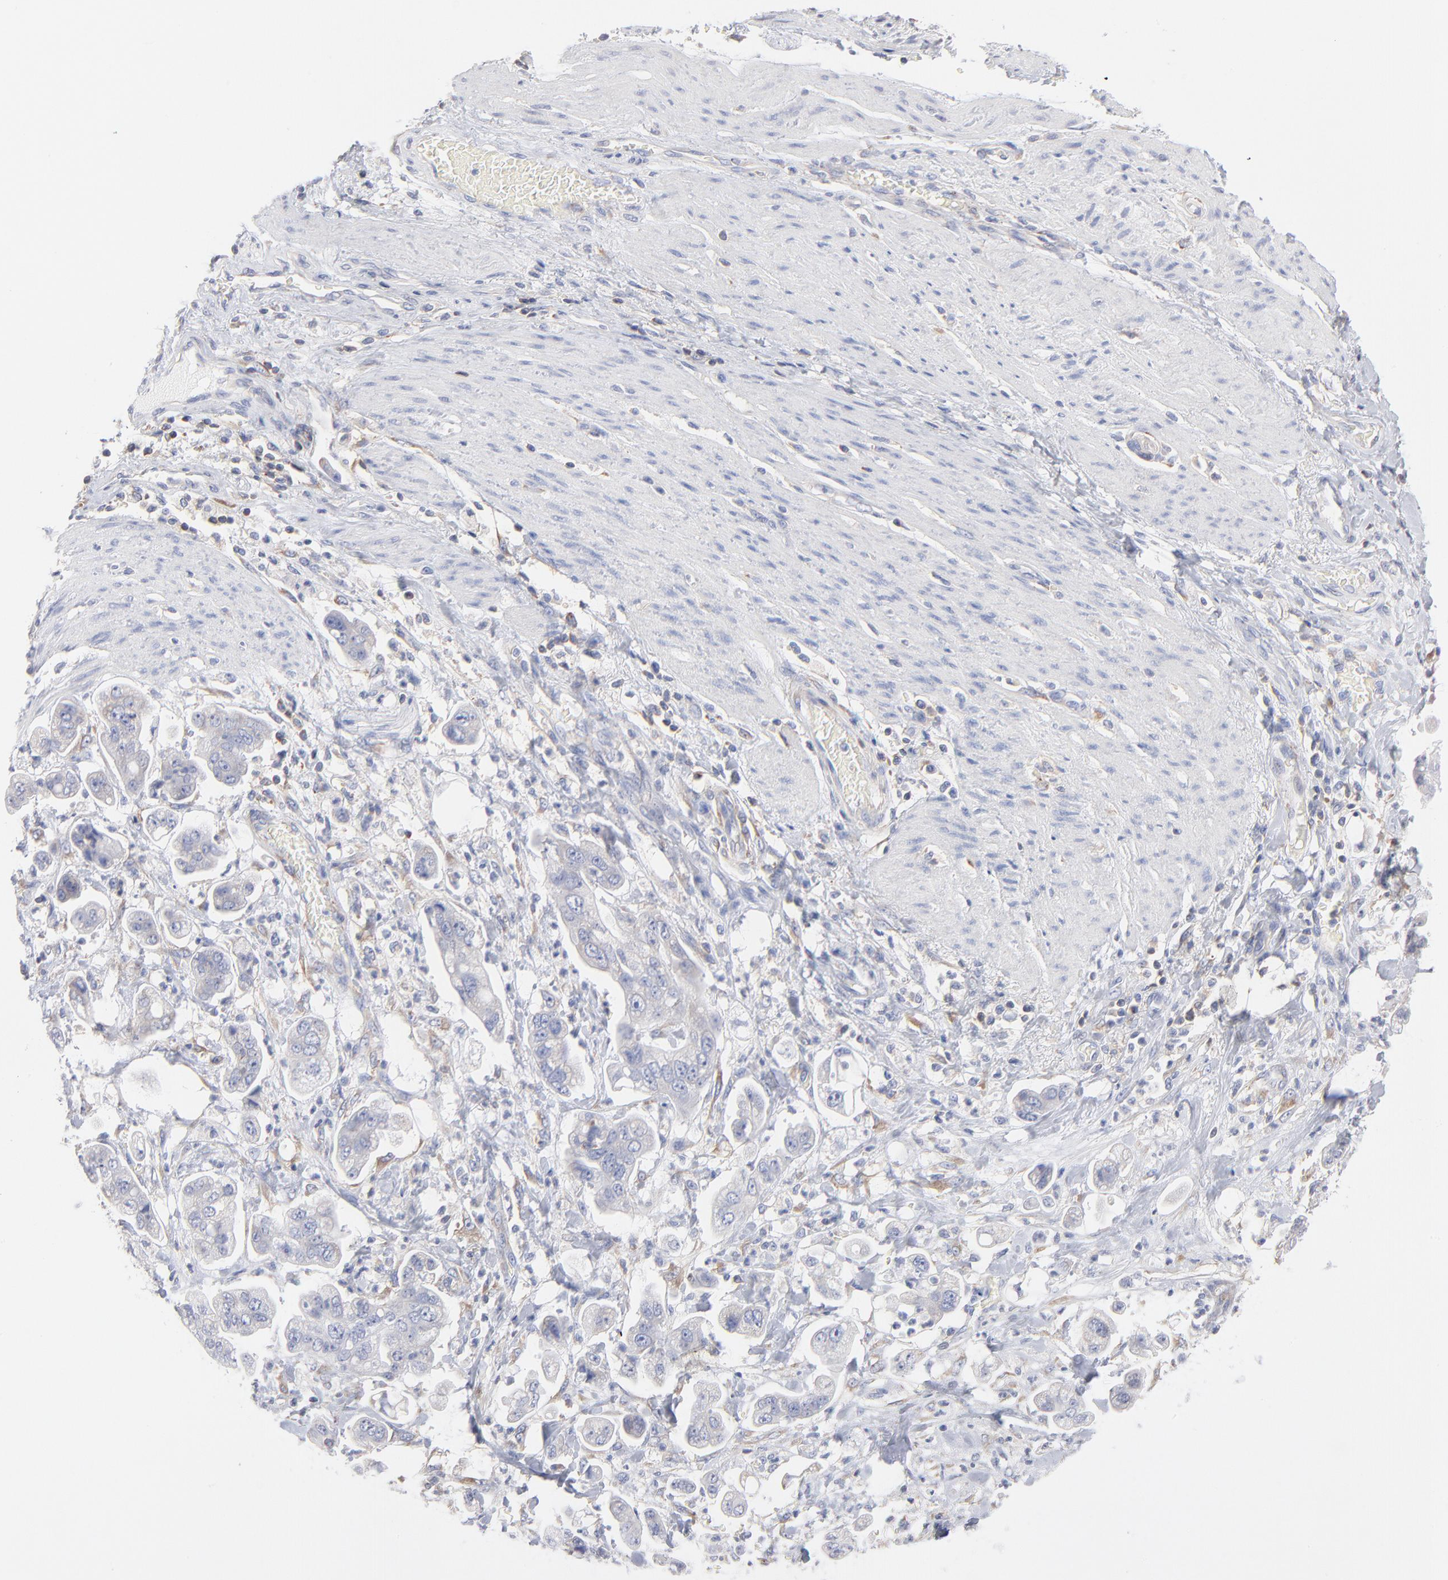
{"staining": {"intensity": "negative", "quantity": "none", "location": "none"}, "tissue": "stomach cancer", "cell_type": "Tumor cells", "image_type": "cancer", "snomed": [{"axis": "morphology", "description": "Adenocarcinoma, NOS"}, {"axis": "topography", "description": "Stomach"}], "caption": "Immunohistochemistry (IHC) of adenocarcinoma (stomach) shows no staining in tumor cells. (DAB (3,3'-diaminobenzidine) immunohistochemistry (IHC) visualized using brightfield microscopy, high magnification).", "gene": "SEPTIN6", "patient": {"sex": "male", "age": 62}}